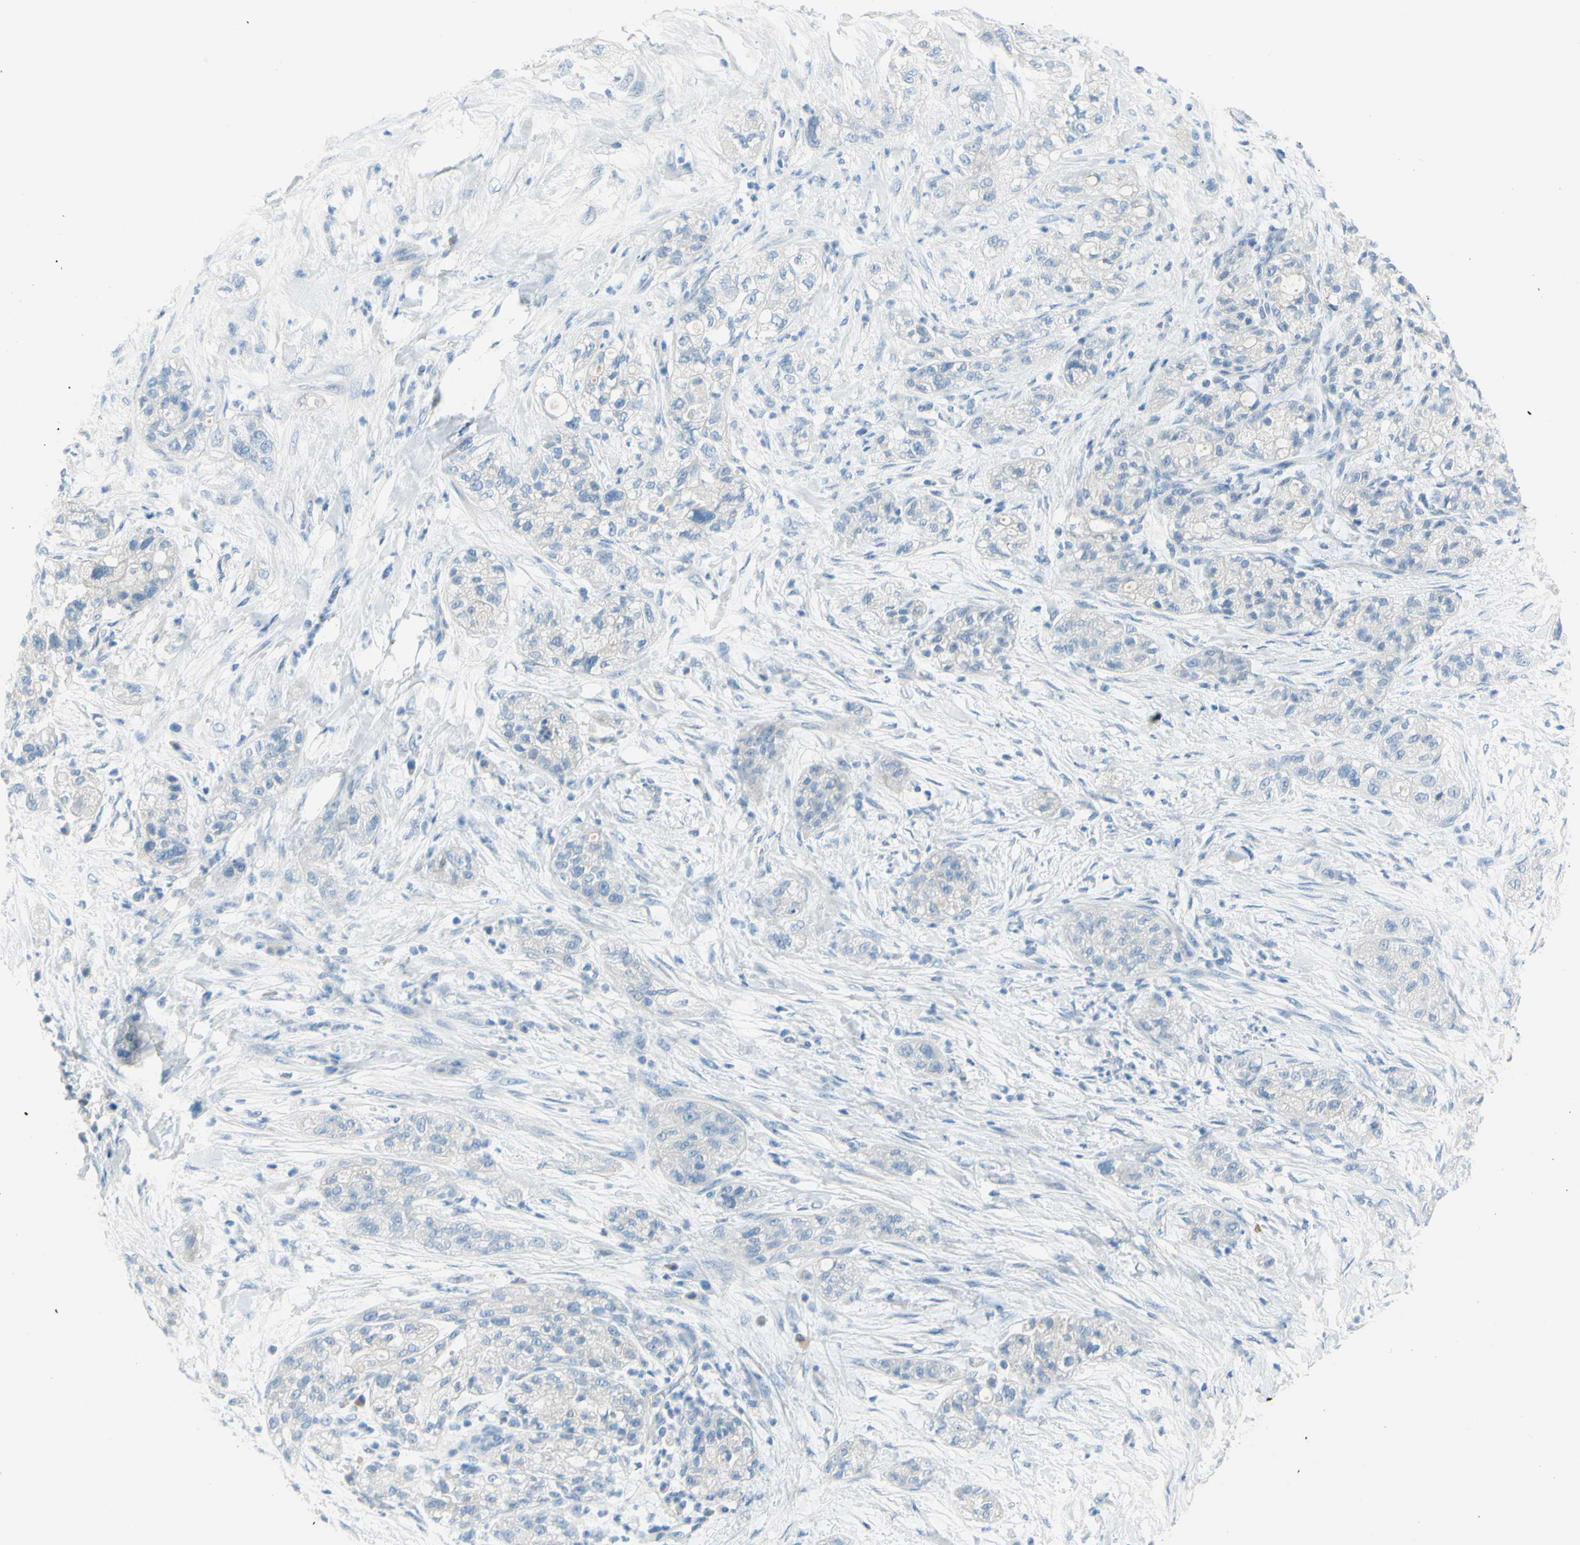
{"staining": {"intensity": "negative", "quantity": "none", "location": "none"}, "tissue": "pancreatic cancer", "cell_type": "Tumor cells", "image_type": "cancer", "snomed": [{"axis": "morphology", "description": "Adenocarcinoma, NOS"}, {"axis": "topography", "description": "Pancreas"}], "caption": "IHC image of neoplastic tissue: human pancreatic cancer stained with DAB displays no significant protein positivity in tumor cells.", "gene": "DCT", "patient": {"sex": "female", "age": 78}}